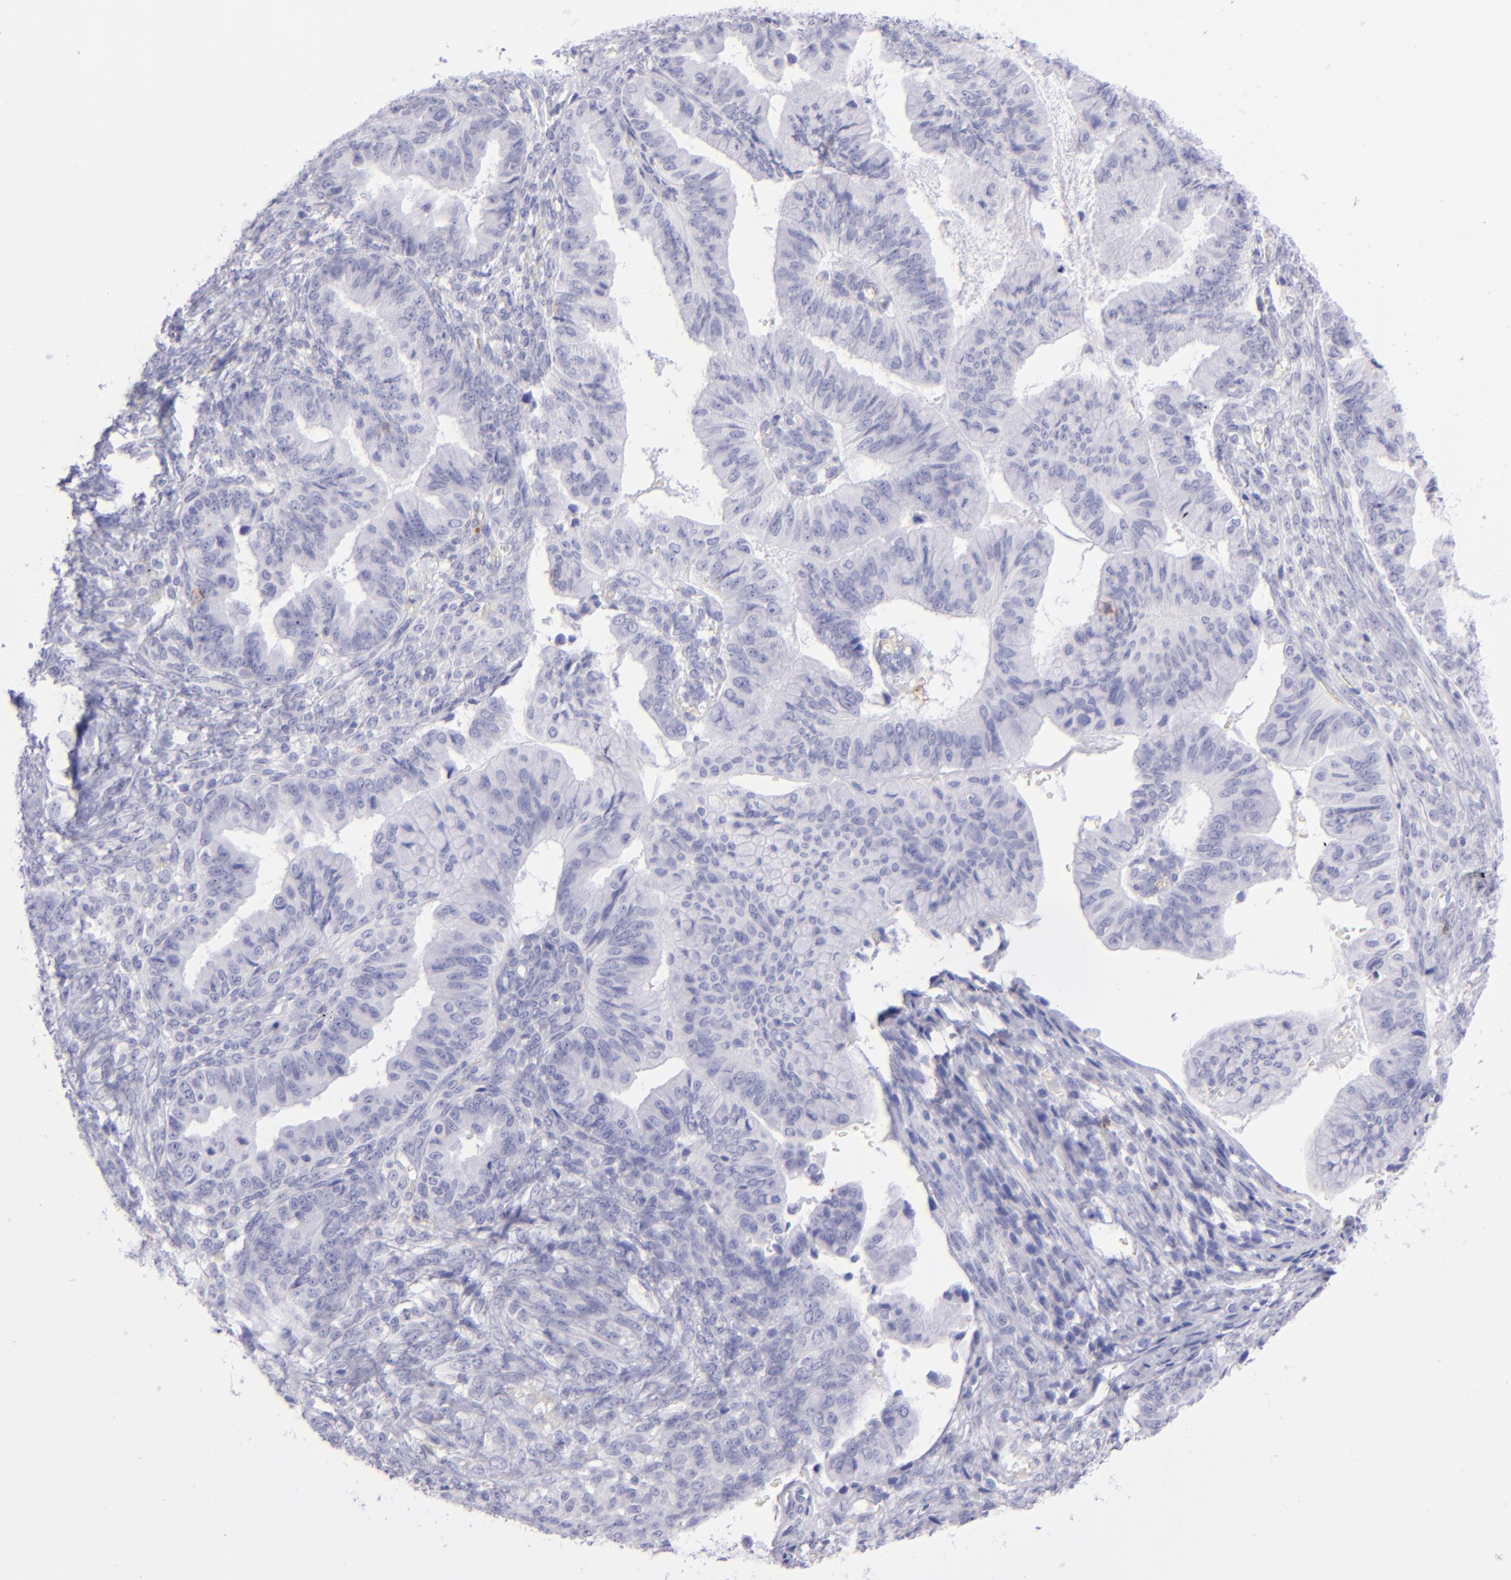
{"staining": {"intensity": "negative", "quantity": "none", "location": "none"}, "tissue": "ovarian cancer", "cell_type": "Tumor cells", "image_type": "cancer", "snomed": [{"axis": "morphology", "description": "Cystadenocarcinoma, mucinous, NOS"}, {"axis": "topography", "description": "Ovary"}], "caption": "This is an immunohistochemistry histopathology image of ovarian mucinous cystadenocarcinoma. There is no positivity in tumor cells.", "gene": "CD69", "patient": {"sex": "female", "age": 36}}